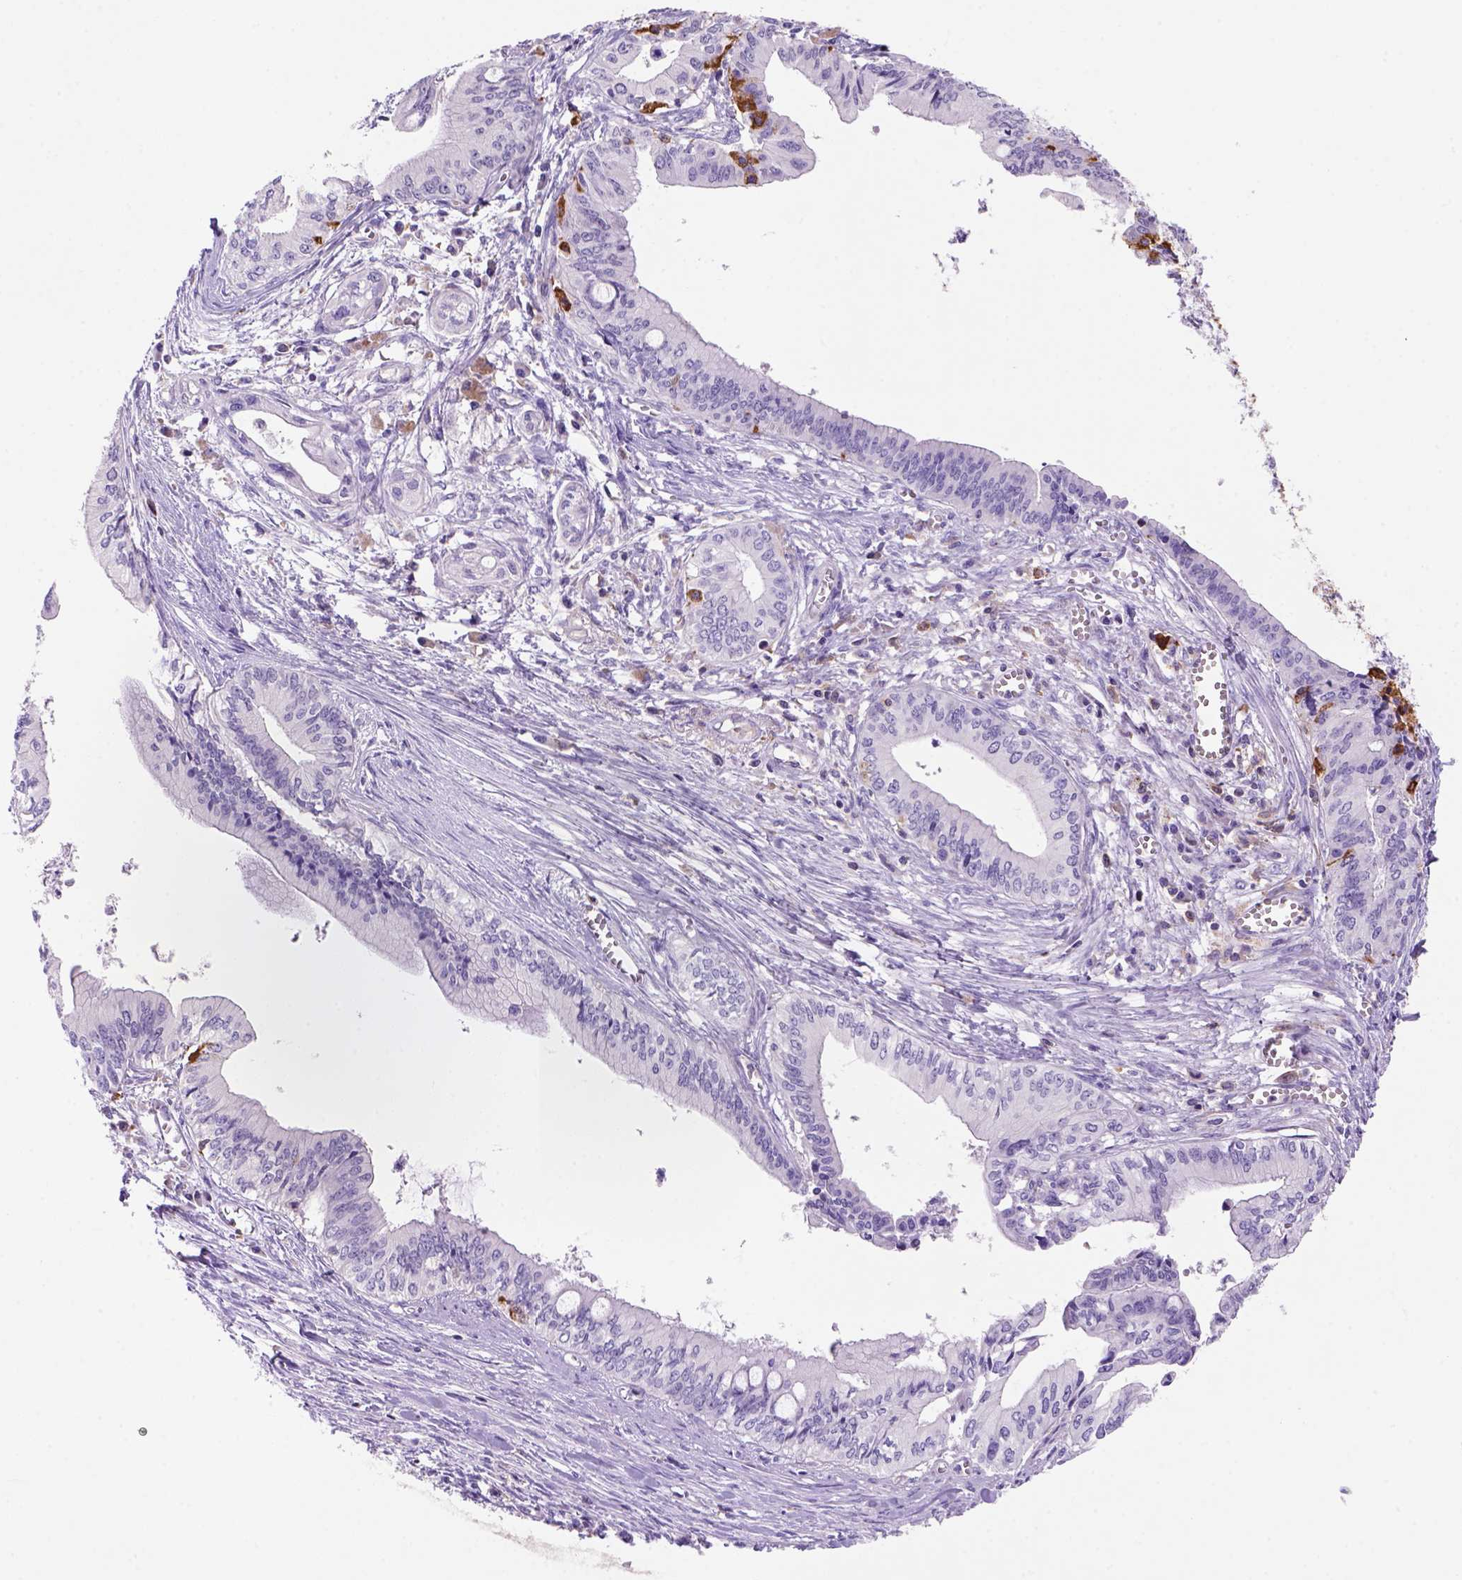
{"staining": {"intensity": "negative", "quantity": "none", "location": "none"}, "tissue": "pancreatic cancer", "cell_type": "Tumor cells", "image_type": "cancer", "snomed": [{"axis": "morphology", "description": "Adenocarcinoma, NOS"}, {"axis": "topography", "description": "Pancreas"}], "caption": "The image exhibits no staining of tumor cells in pancreatic cancer (adenocarcinoma).", "gene": "INPP5D", "patient": {"sex": "female", "age": 61}}